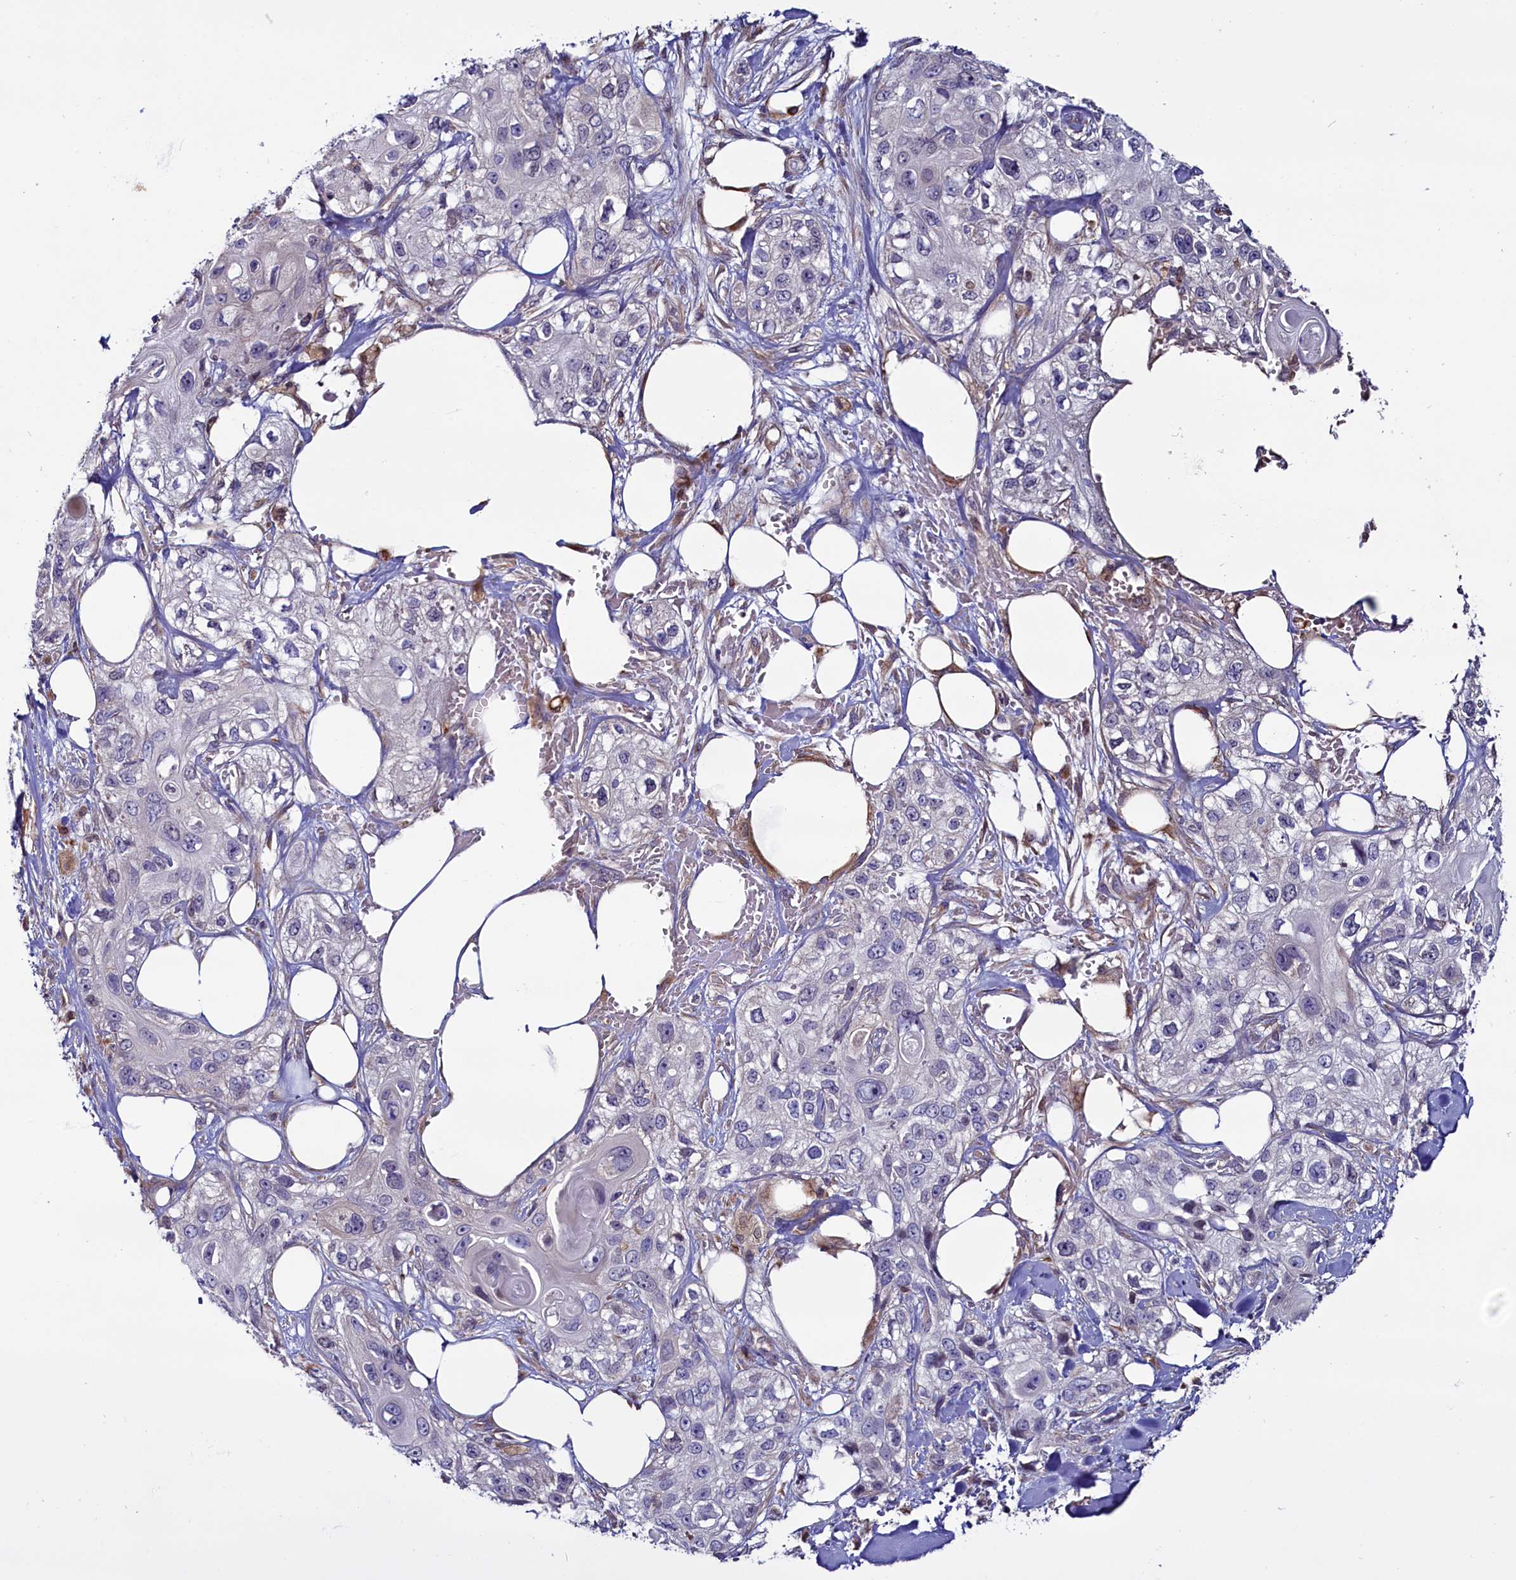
{"staining": {"intensity": "negative", "quantity": "none", "location": "none"}, "tissue": "skin cancer", "cell_type": "Tumor cells", "image_type": "cancer", "snomed": [{"axis": "morphology", "description": "Normal tissue, NOS"}, {"axis": "morphology", "description": "Squamous cell carcinoma, NOS"}, {"axis": "topography", "description": "Skin"}], "caption": "A high-resolution photomicrograph shows IHC staining of skin cancer (squamous cell carcinoma), which exhibits no significant staining in tumor cells.", "gene": "PDILT", "patient": {"sex": "male", "age": 72}}